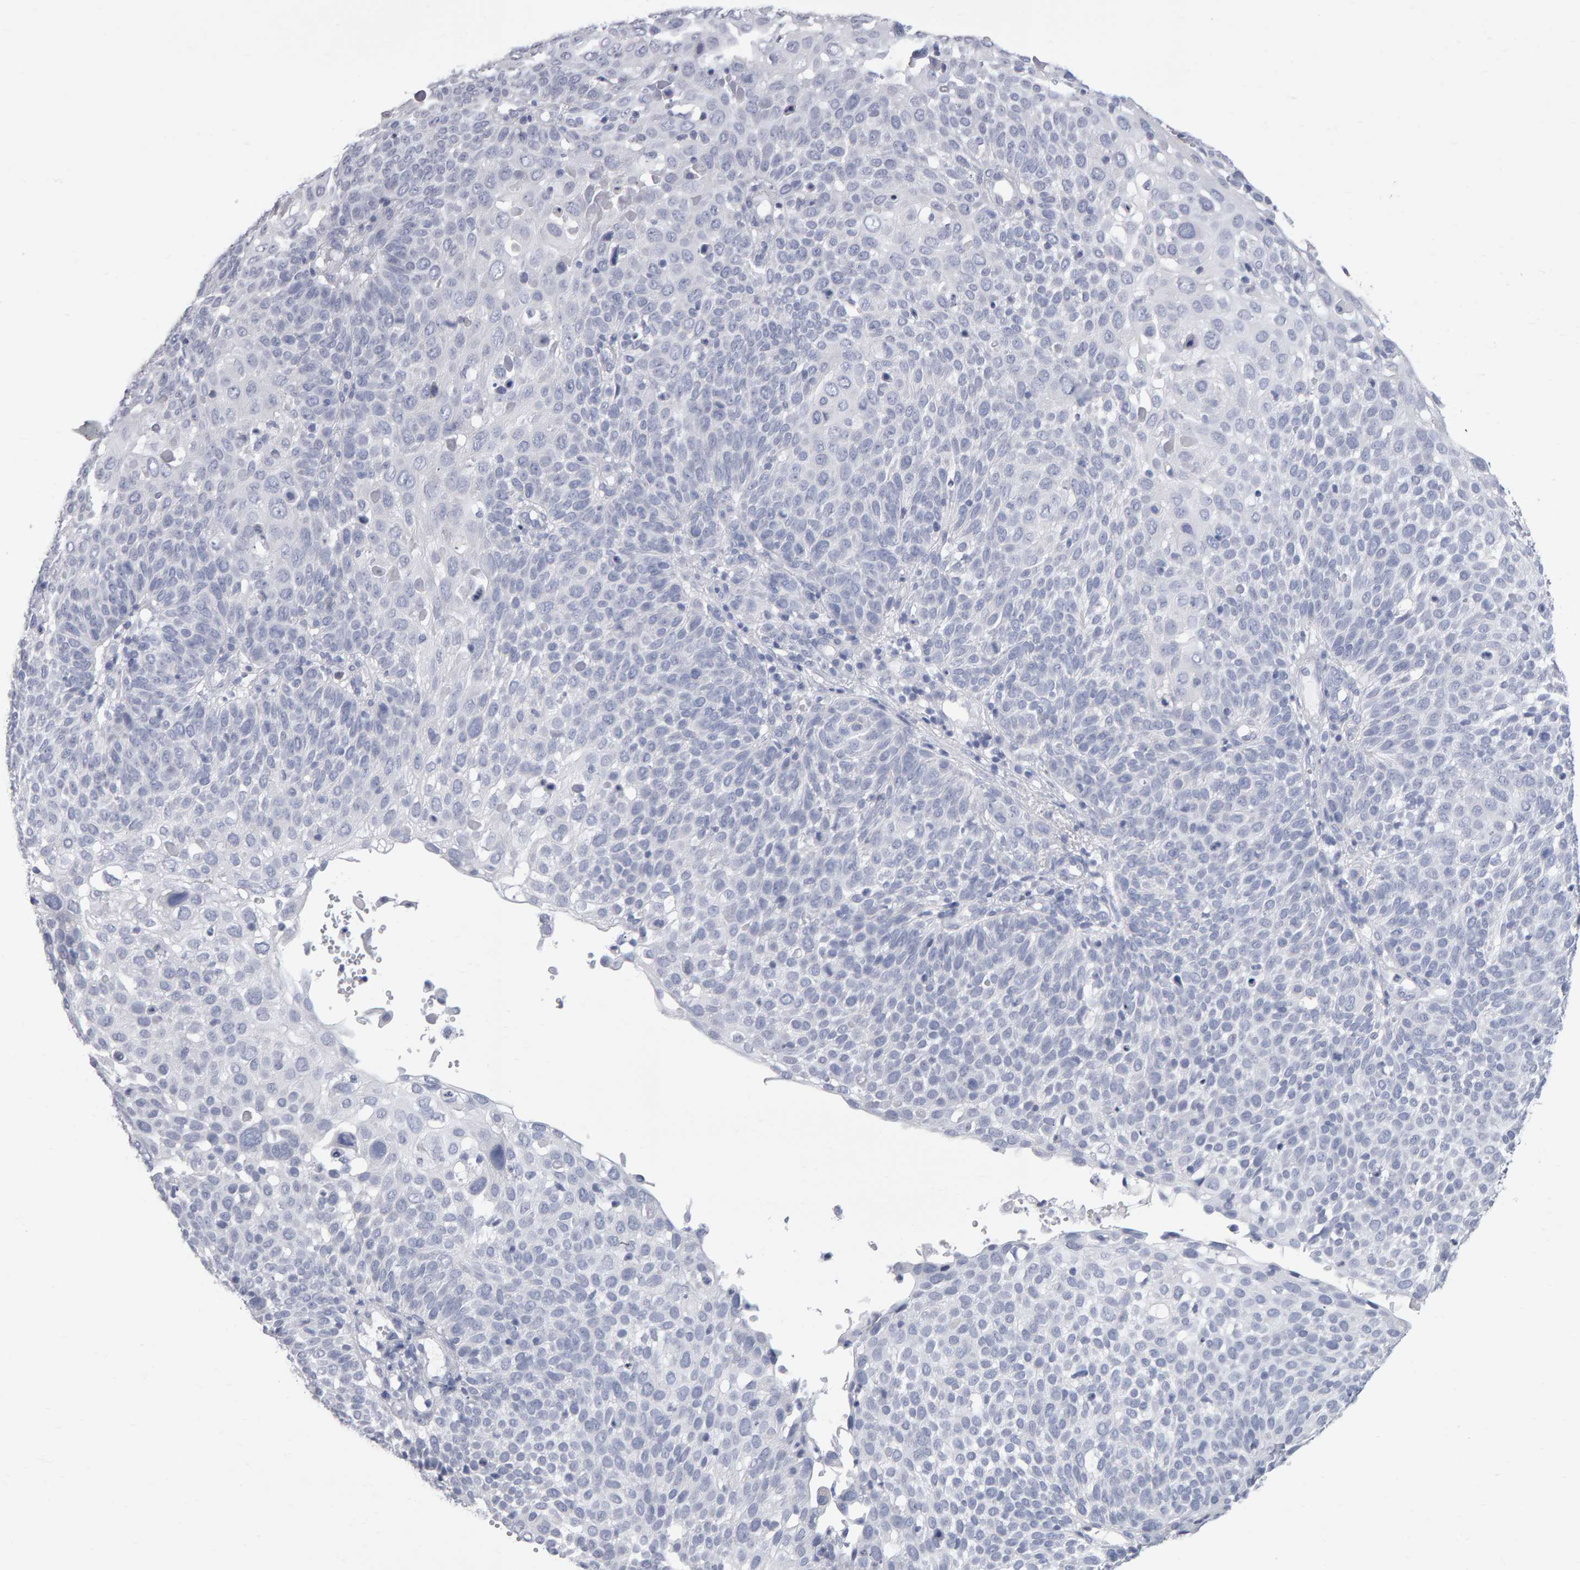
{"staining": {"intensity": "negative", "quantity": "none", "location": "none"}, "tissue": "cervical cancer", "cell_type": "Tumor cells", "image_type": "cancer", "snomed": [{"axis": "morphology", "description": "Squamous cell carcinoma, NOS"}, {"axis": "topography", "description": "Cervix"}], "caption": "The photomicrograph demonstrates no staining of tumor cells in squamous cell carcinoma (cervical).", "gene": "NCDN", "patient": {"sex": "female", "age": 74}}